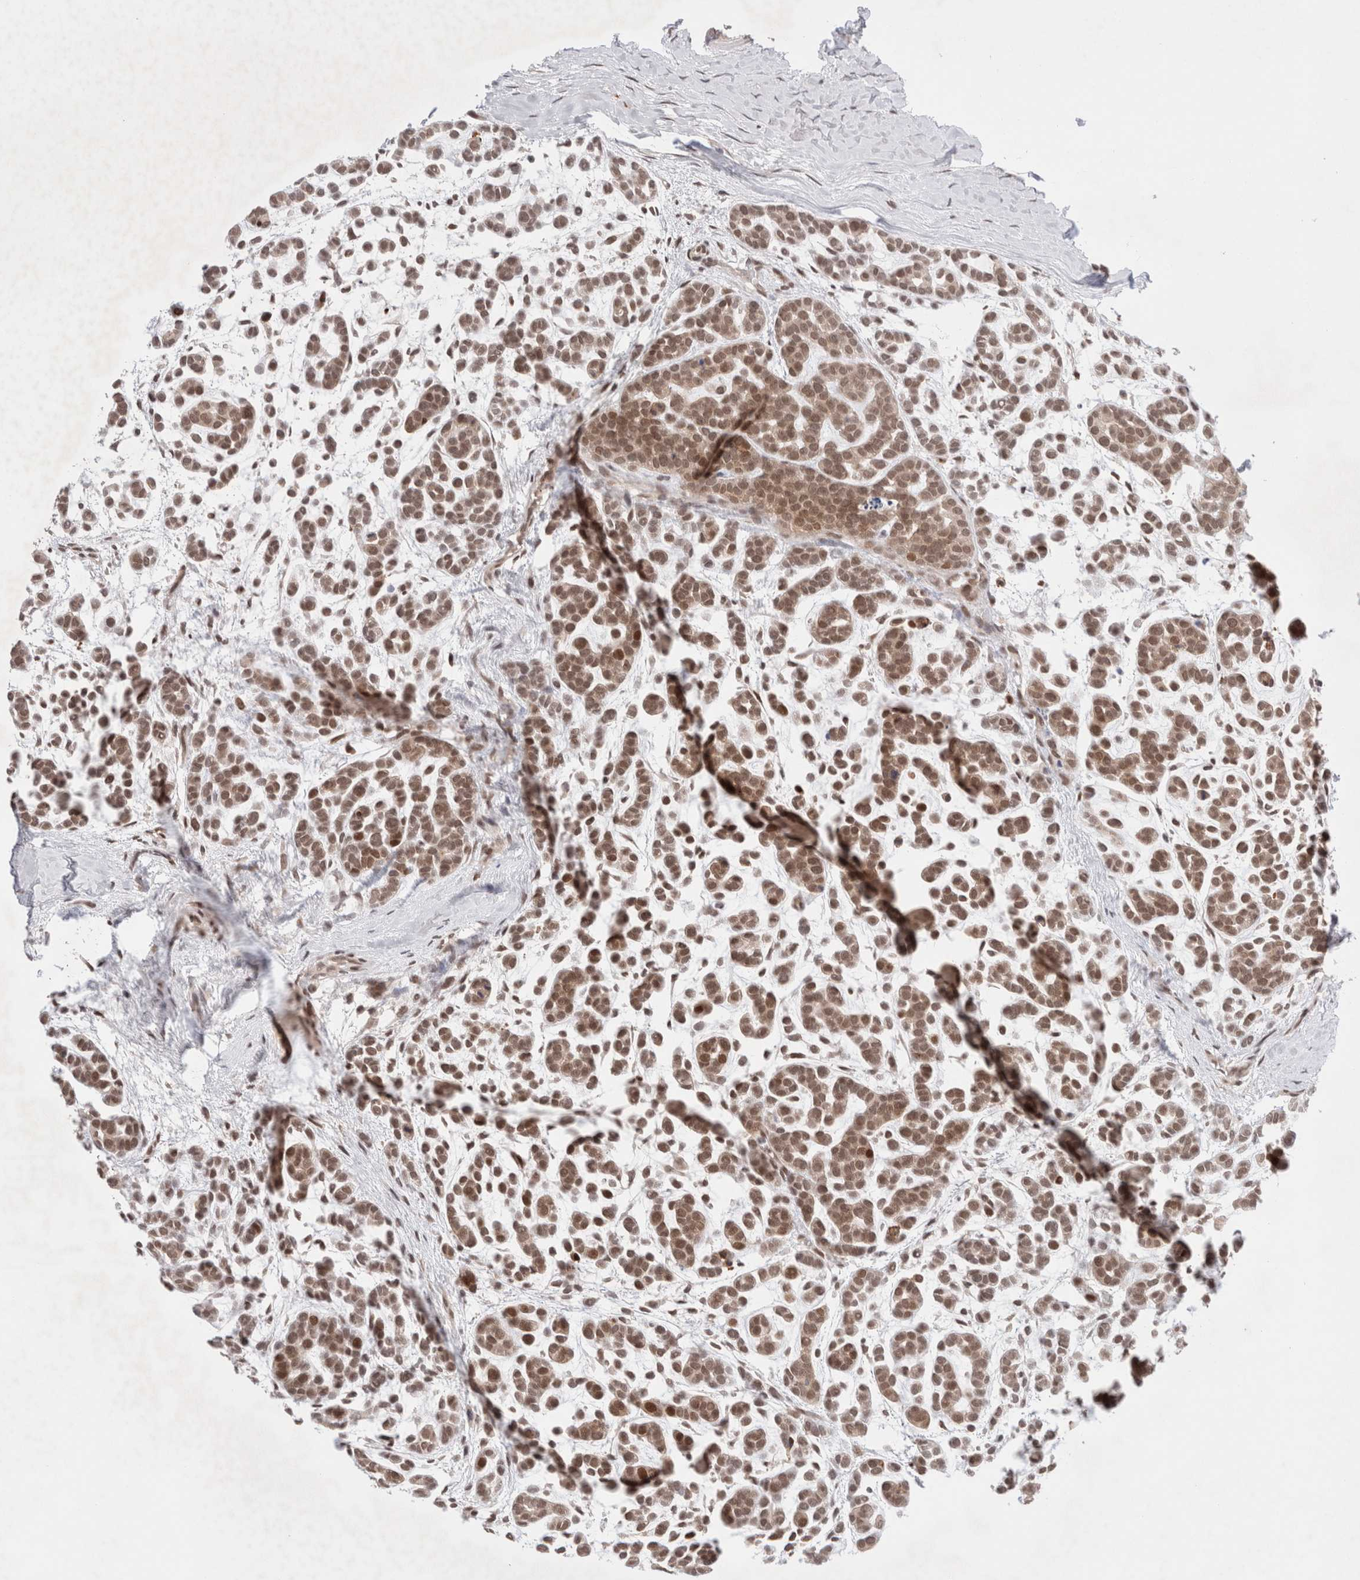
{"staining": {"intensity": "moderate", "quantity": ">75%", "location": "nuclear"}, "tissue": "head and neck cancer", "cell_type": "Tumor cells", "image_type": "cancer", "snomed": [{"axis": "morphology", "description": "Adenocarcinoma, NOS"}, {"axis": "morphology", "description": "Adenoma, NOS"}, {"axis": "topography", "description": "Head-Neck"}], "caption": "Protein expression analysis of head and neck cancer reveals moderate nuclear expression in about >75% of tumor cells.", "gene": "GATAD2A", "patient": {"sex": "female", "age": 55}}